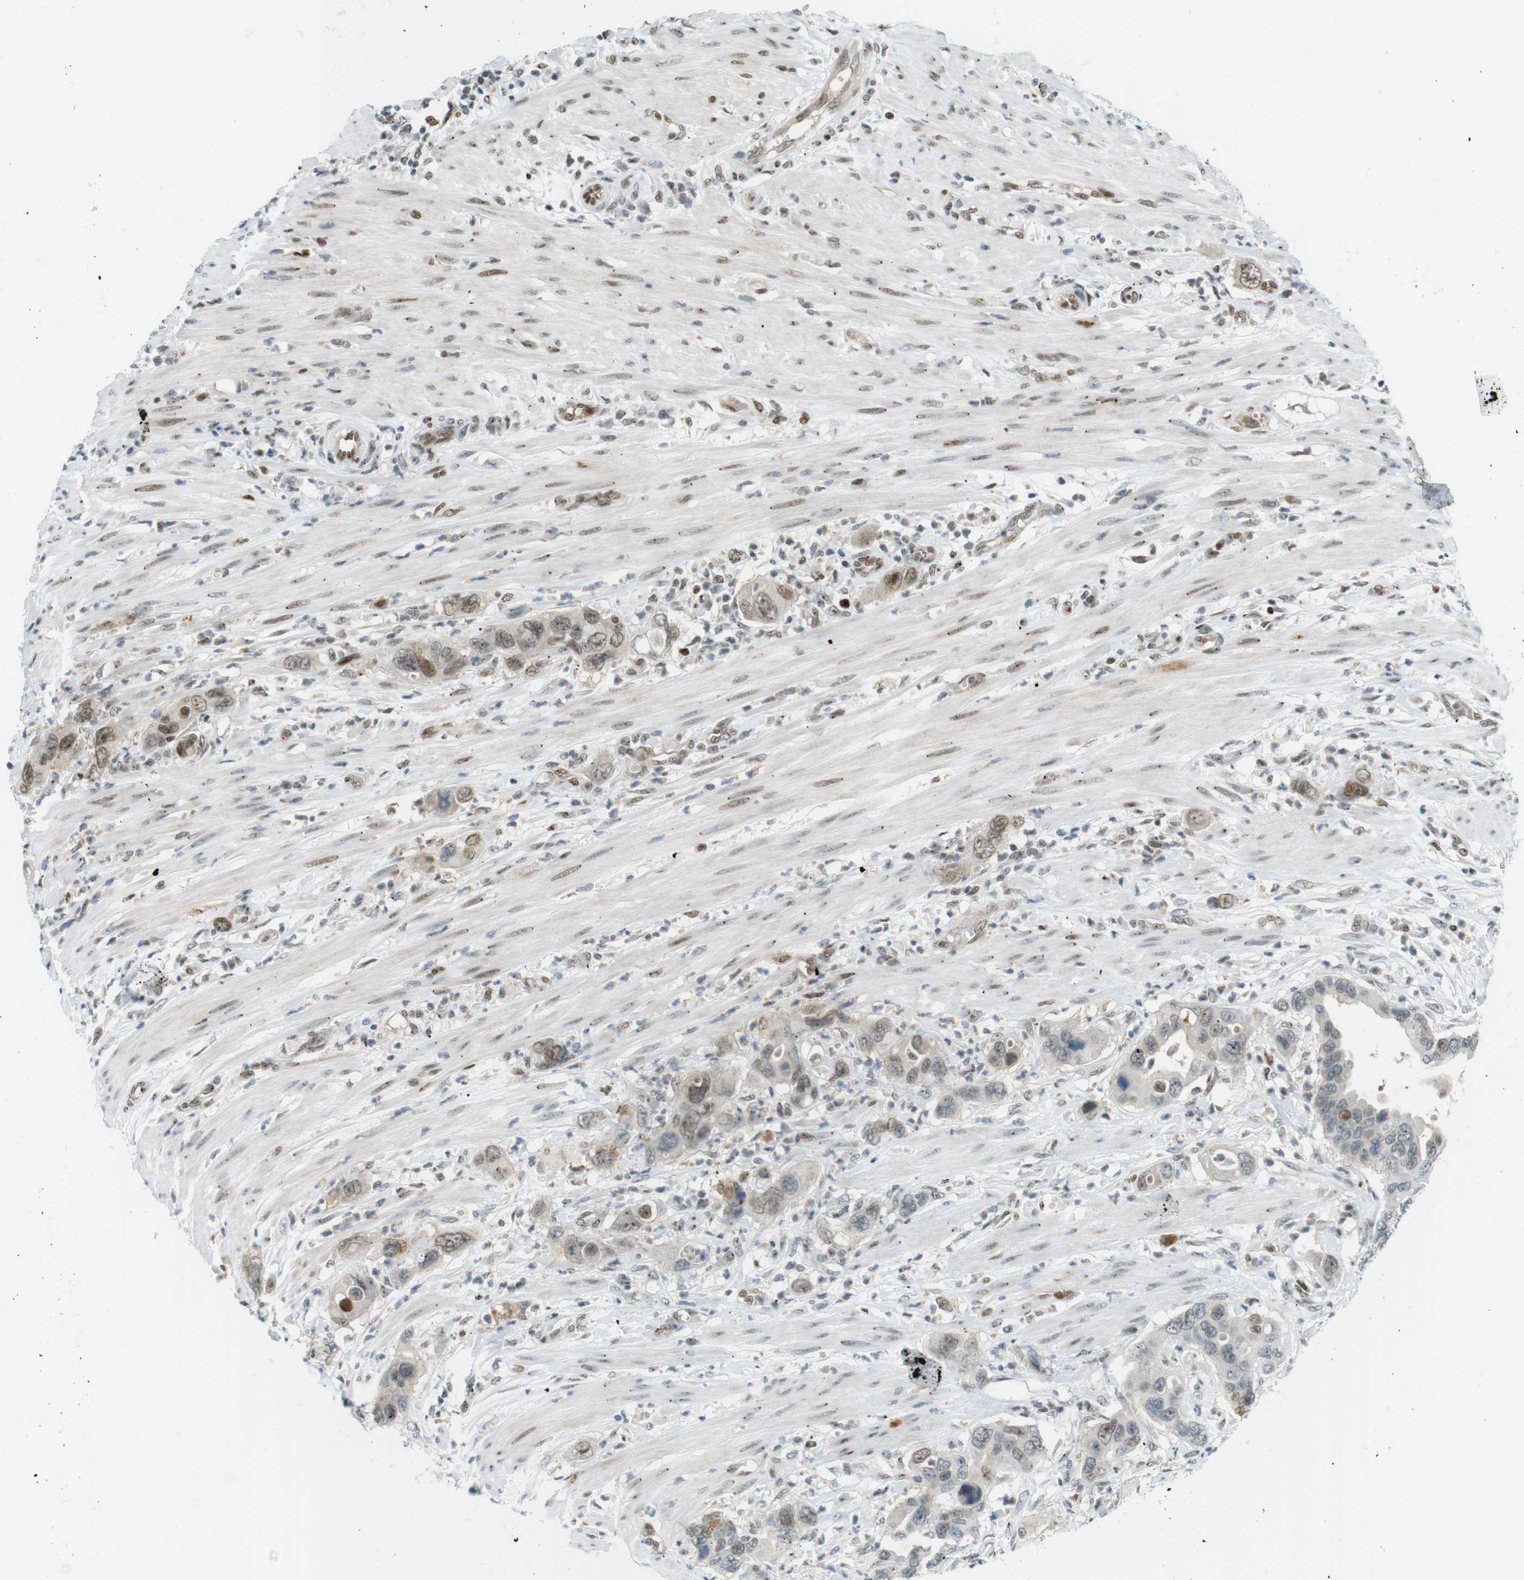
{"staining": {"intensity": "moderate", "quantity": "25%-75%", "location": "nuclear"}, "tissue": "pancreatic cancer", "cell_type": "Tumor cells", "image_type": "cancer", "snomed": [{"axis": "morphology", "description": "Adenocarcinoma, NOS"}, {"axis": "topography", "description": "Pancreas"}], "caption": "A photomicrograph of pancreatic cancer (adenocarcinoma) stained for a protein reveals moderate nuclear brown staining in tumor cells. The staining was performed using DAB (3,3'-diaminobenzidine) to visualize the protein expression in brown, while the nuclei were stained in blue with hematoxylin (Magnification: 20x).", "gene": "UBB", "patient": {"sex": "female", "age": 71}}